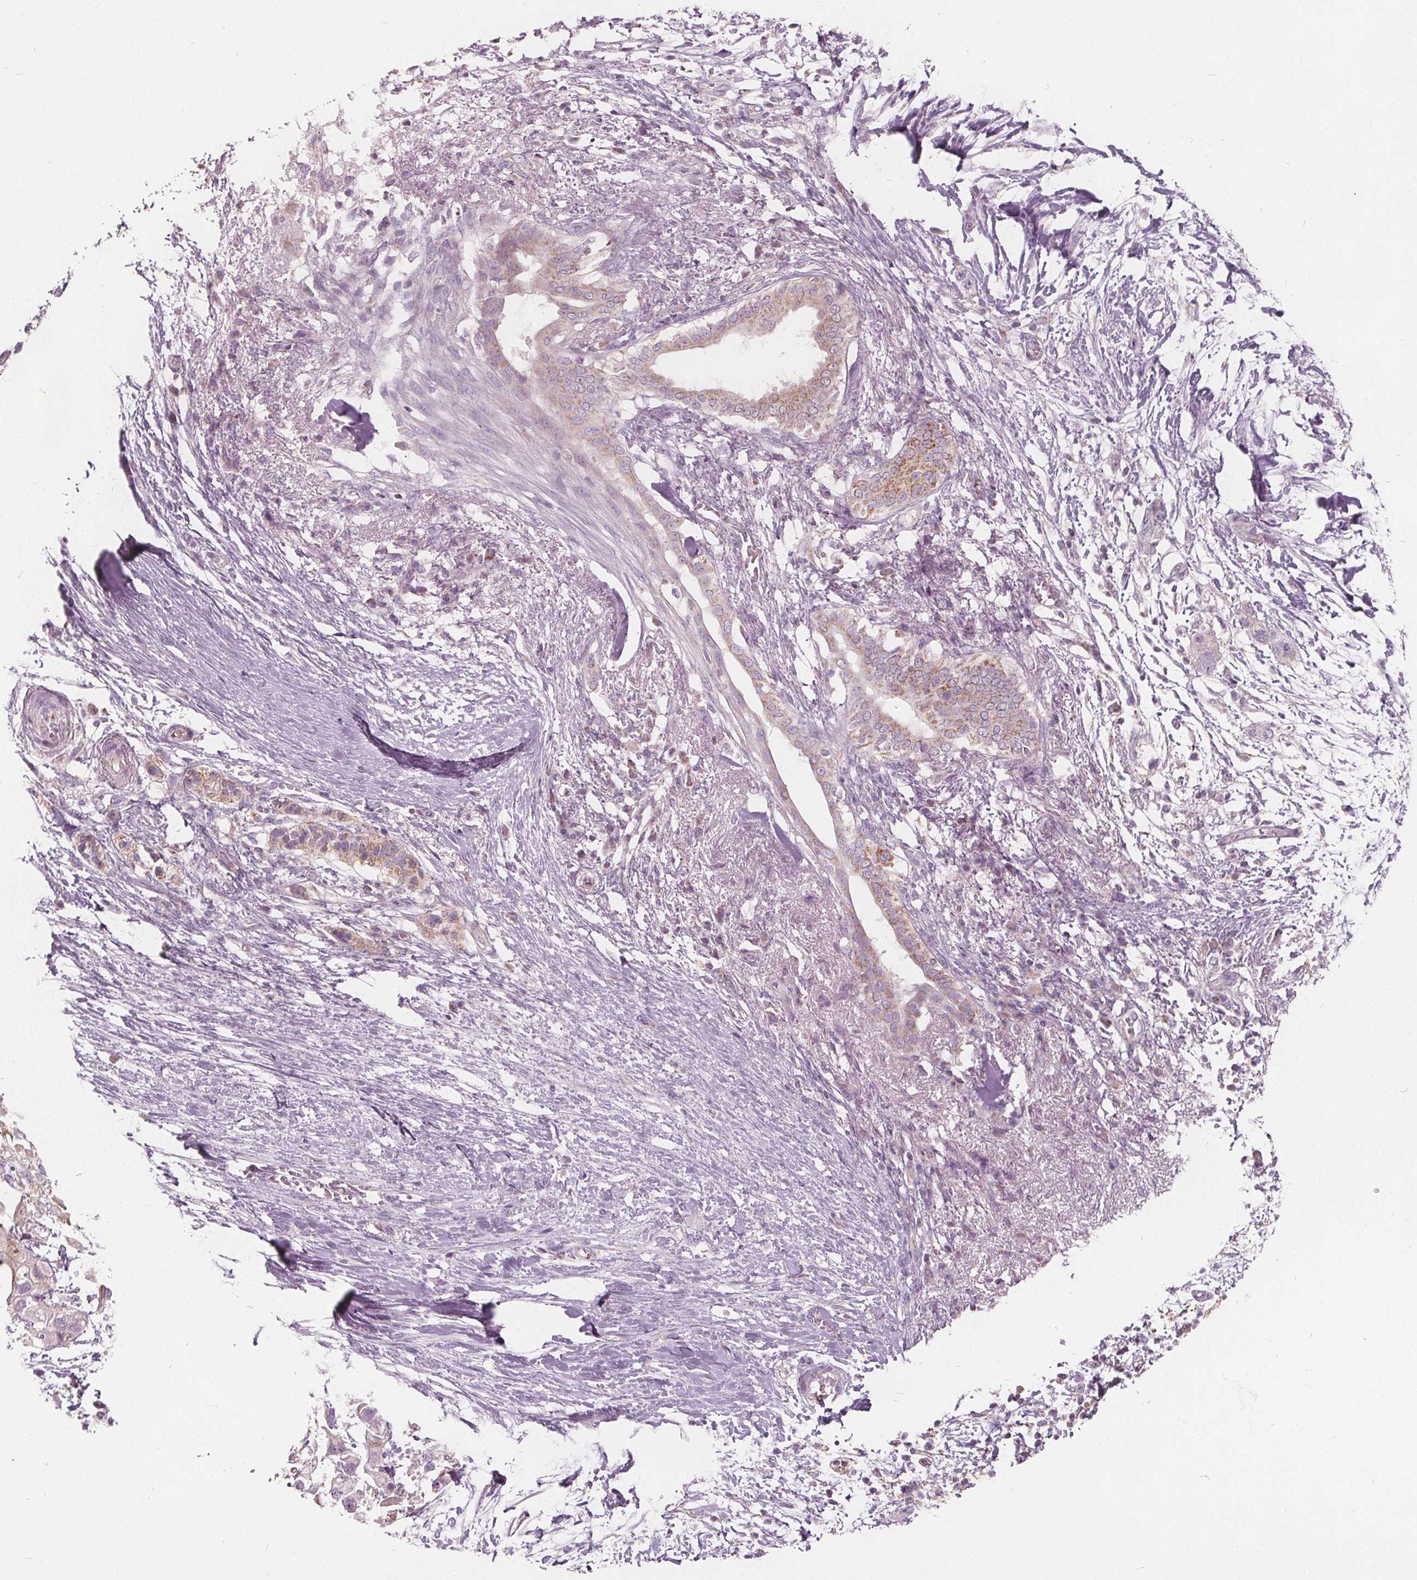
{"staining": {"intensity": "weak", "quantity": "25%-75%", "location": "cytoplasmic/membranous"}, "tissue": "pancreatic cancer", "cell_type": "Tumor cells", "image_type": "cancer", "snomed": [{"axis": "morphology", "description": "Adenocarcinoma, NOS"}, {"axis": "topography", "description": "Pancreas"}], "caption": "Human adenocarcinoma (pancreatic) stained with a protein marker displays weak staining in tumor cells.", "gene": "ECI2", "patient": {"sex": "female", "age": 72}}